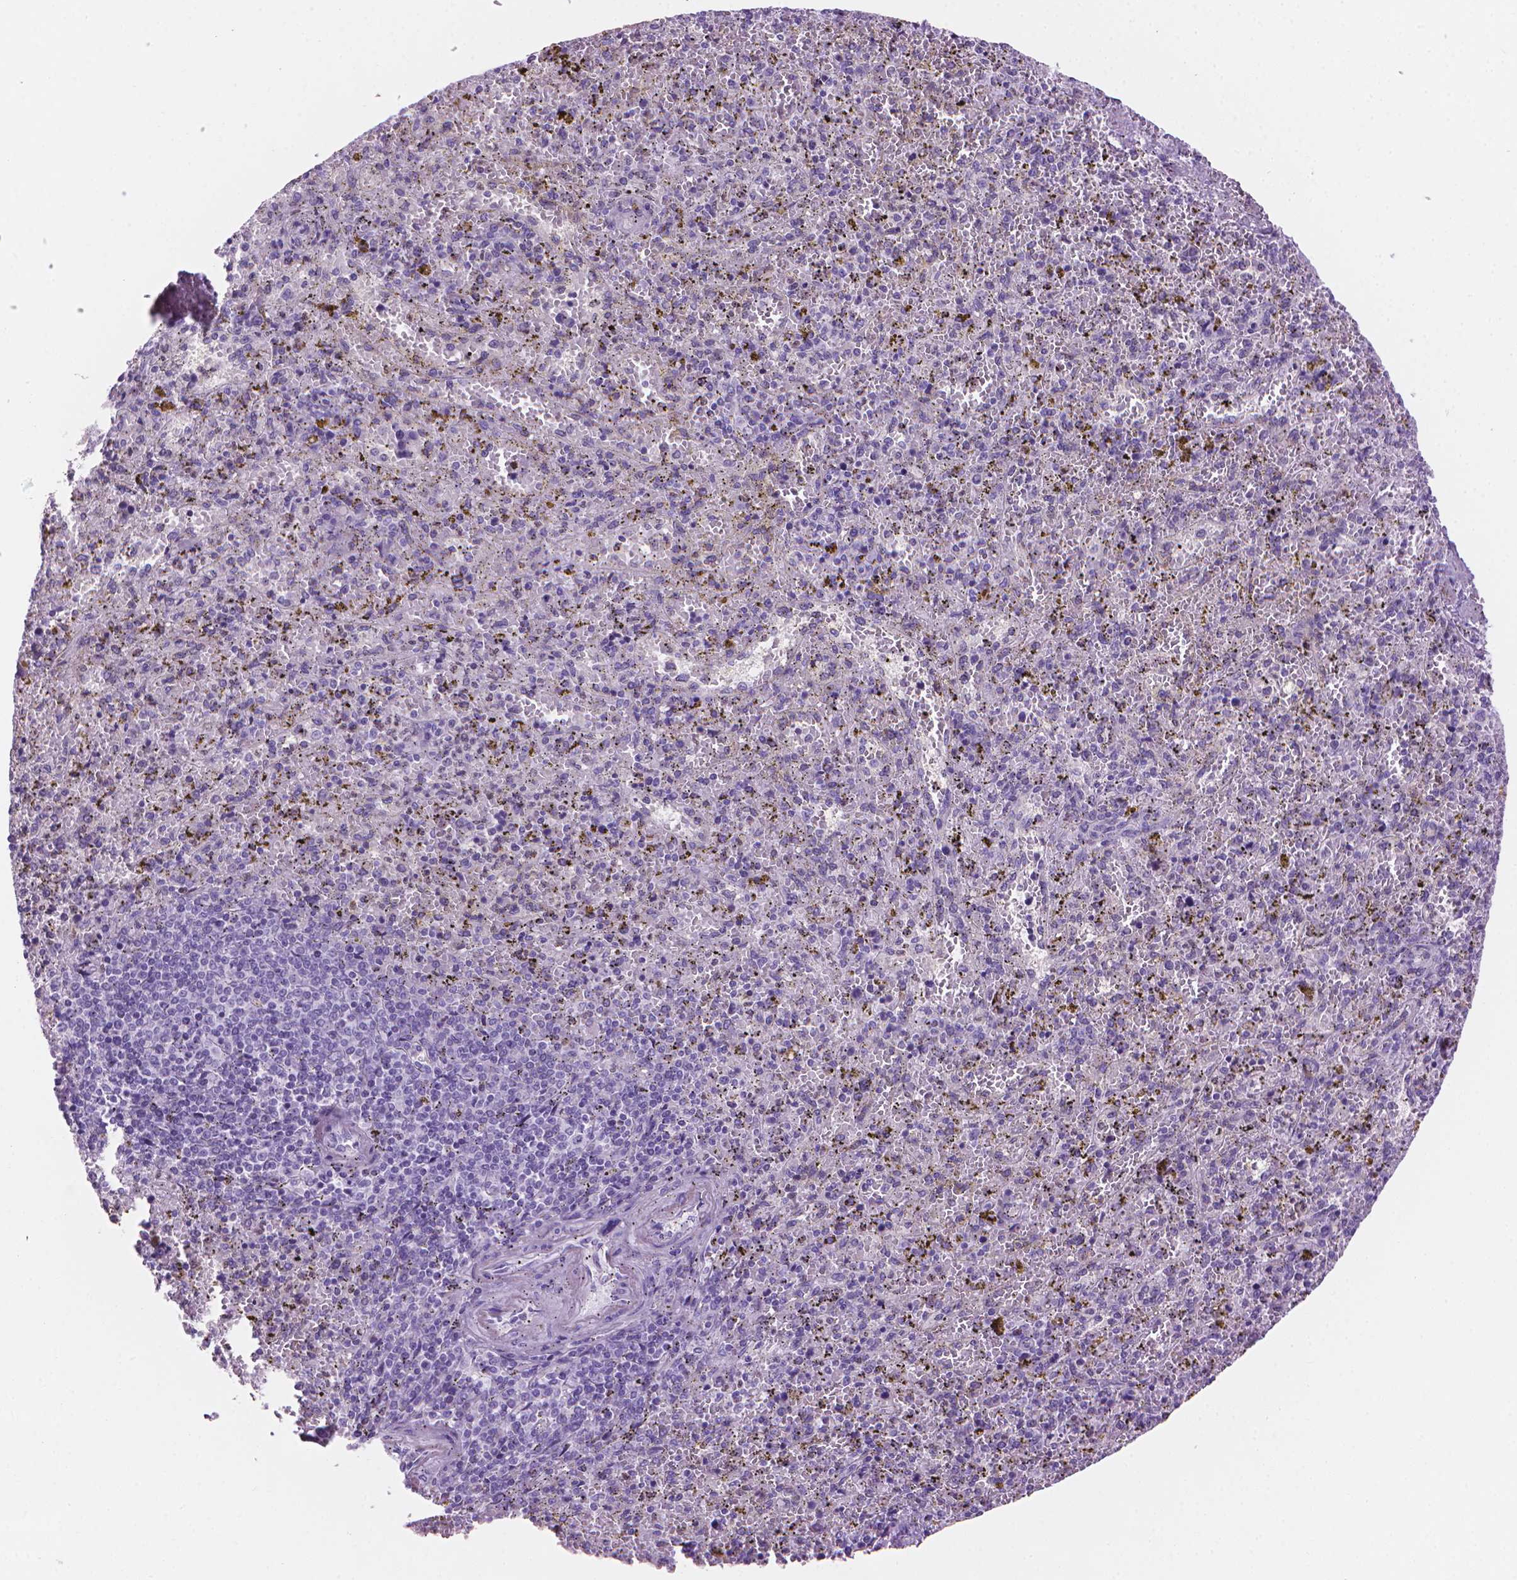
{"staining": {"intensity": "negative", "quantity": "none", "location": "none"}, "tissue": "spleen", "cell_type": "Cells in red pulp", "image_type": "normal", "snomed": [{"axis": "morphology", "description": "Normal tissue, NOS"}, {"axis": "topography", "description": "Spleen"}], "caption": "DAB immunohistochemical staining of normal spleen displays no significant positivity in cells in red pulp.", "gene": "TTC29", "patient": {"sex": "female", "age": 50}}